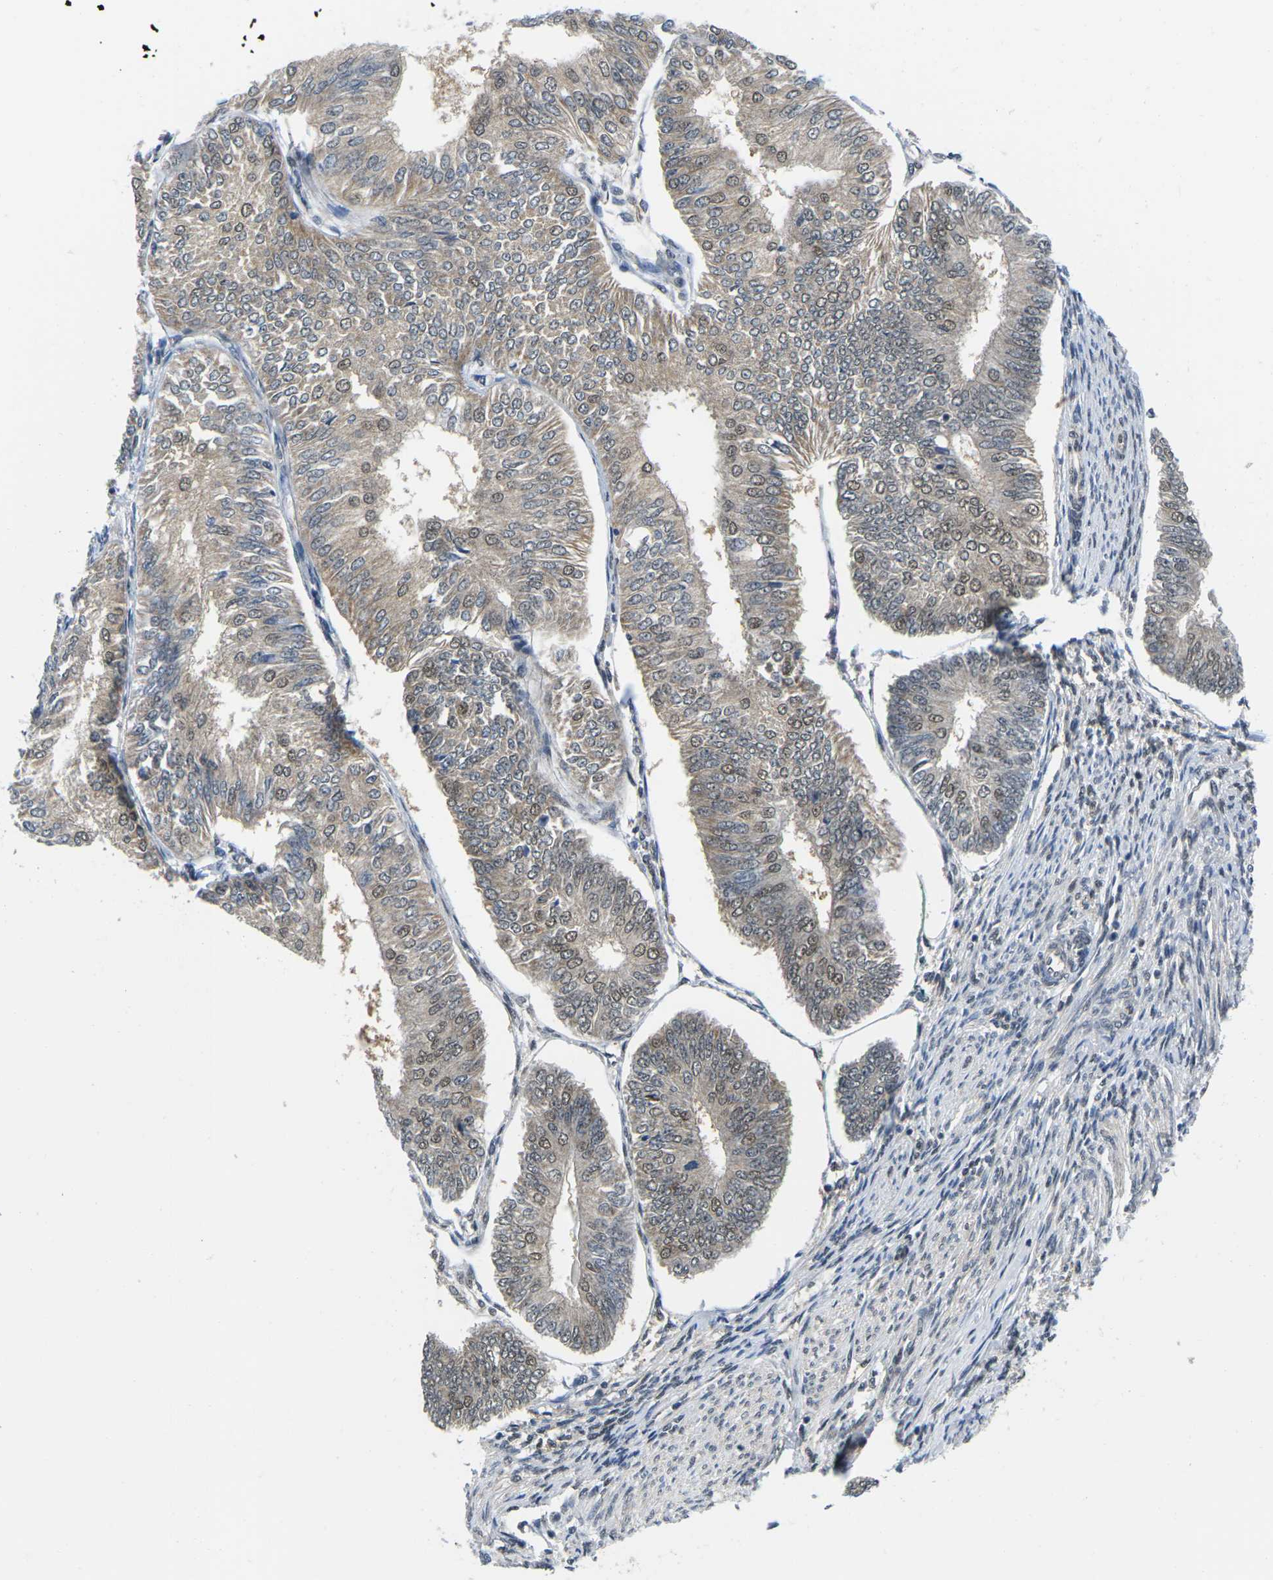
{"staining": {"intensity": "weak", "quantity": ">75%", "location": "cytoplasmic/membranous,nuclear"}, "tissue": "endometrial cancer", "cell_type": "Tumor cells", "image_type": "cancer", "snomed": [{"axis": "morphology", "description": "Adenocarcinoma, NOS"}, {"axis": "topography", "description": "Endometrium"}], "caption": "This is a photomicrograph of immunohistochemistry staining of endometrial cancer, which shows weak staining in the cytoplasmic/membranous and nuclear of tumor cells.", "gene": "UBA7", "patient": {"sex": "female", "age": 58}}